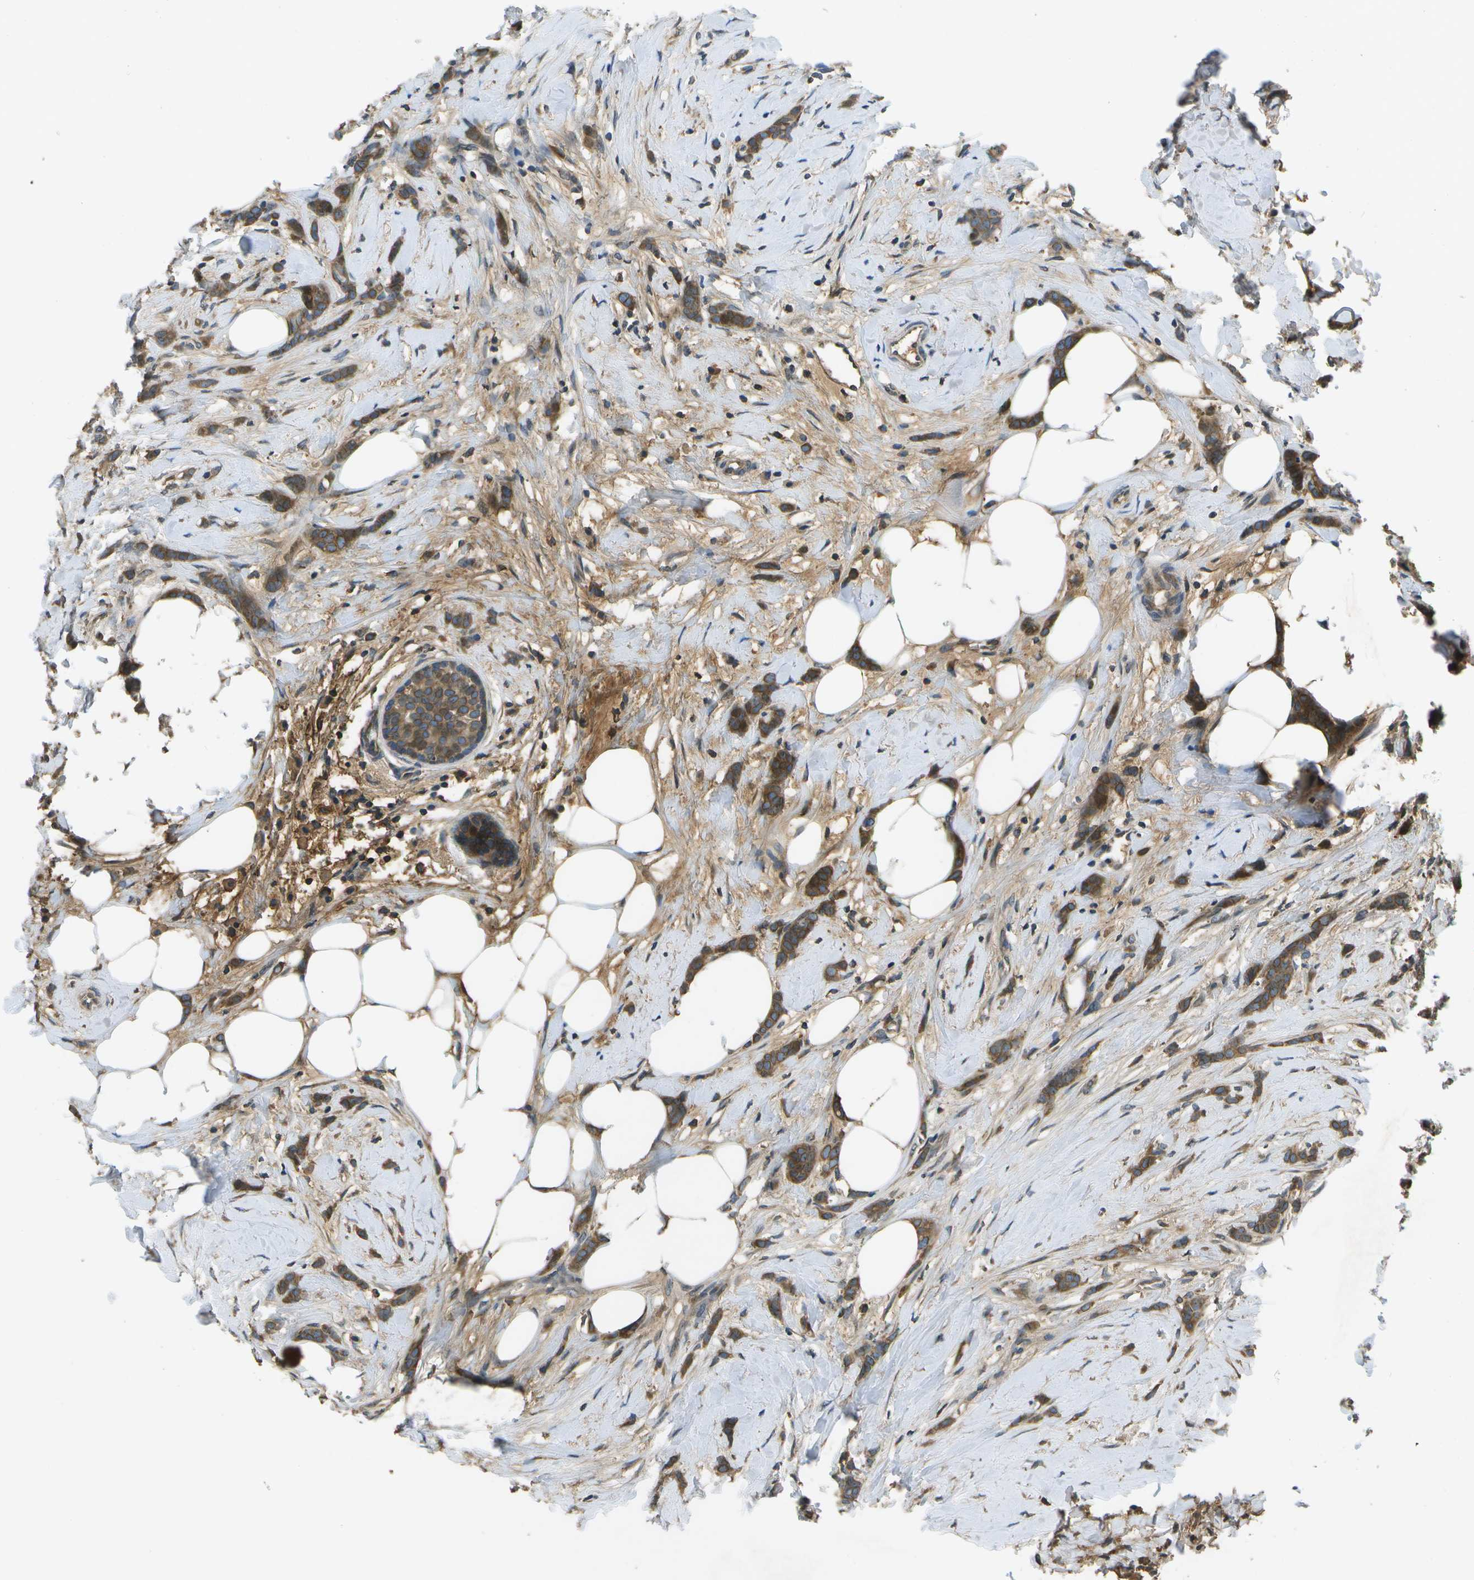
{"staining": {"intensity": "moderate", "quantity": ">75%", "location": "cytoplasmic/membranous"}, "tissue": "breast cancer", "cell_type": "Tumor cells", "image_type": "cancer", "snomed": [{"axis": "morphology", "description": "Lobular carcinoma, in situ"}, {"axis": "morphology", "description": "Lobular carcinoma"}, {"axis": "topography", "description": "Breast"}], "caption": "Human breast cancer (lobular carcinoma in situ) stained for a protein (brown) reveals moderate cytoplasmic/membranous positive expression in approximately >75% of tumor cells.", "gene": "HFE", "patient": {"sex": "female", "age": 41}}